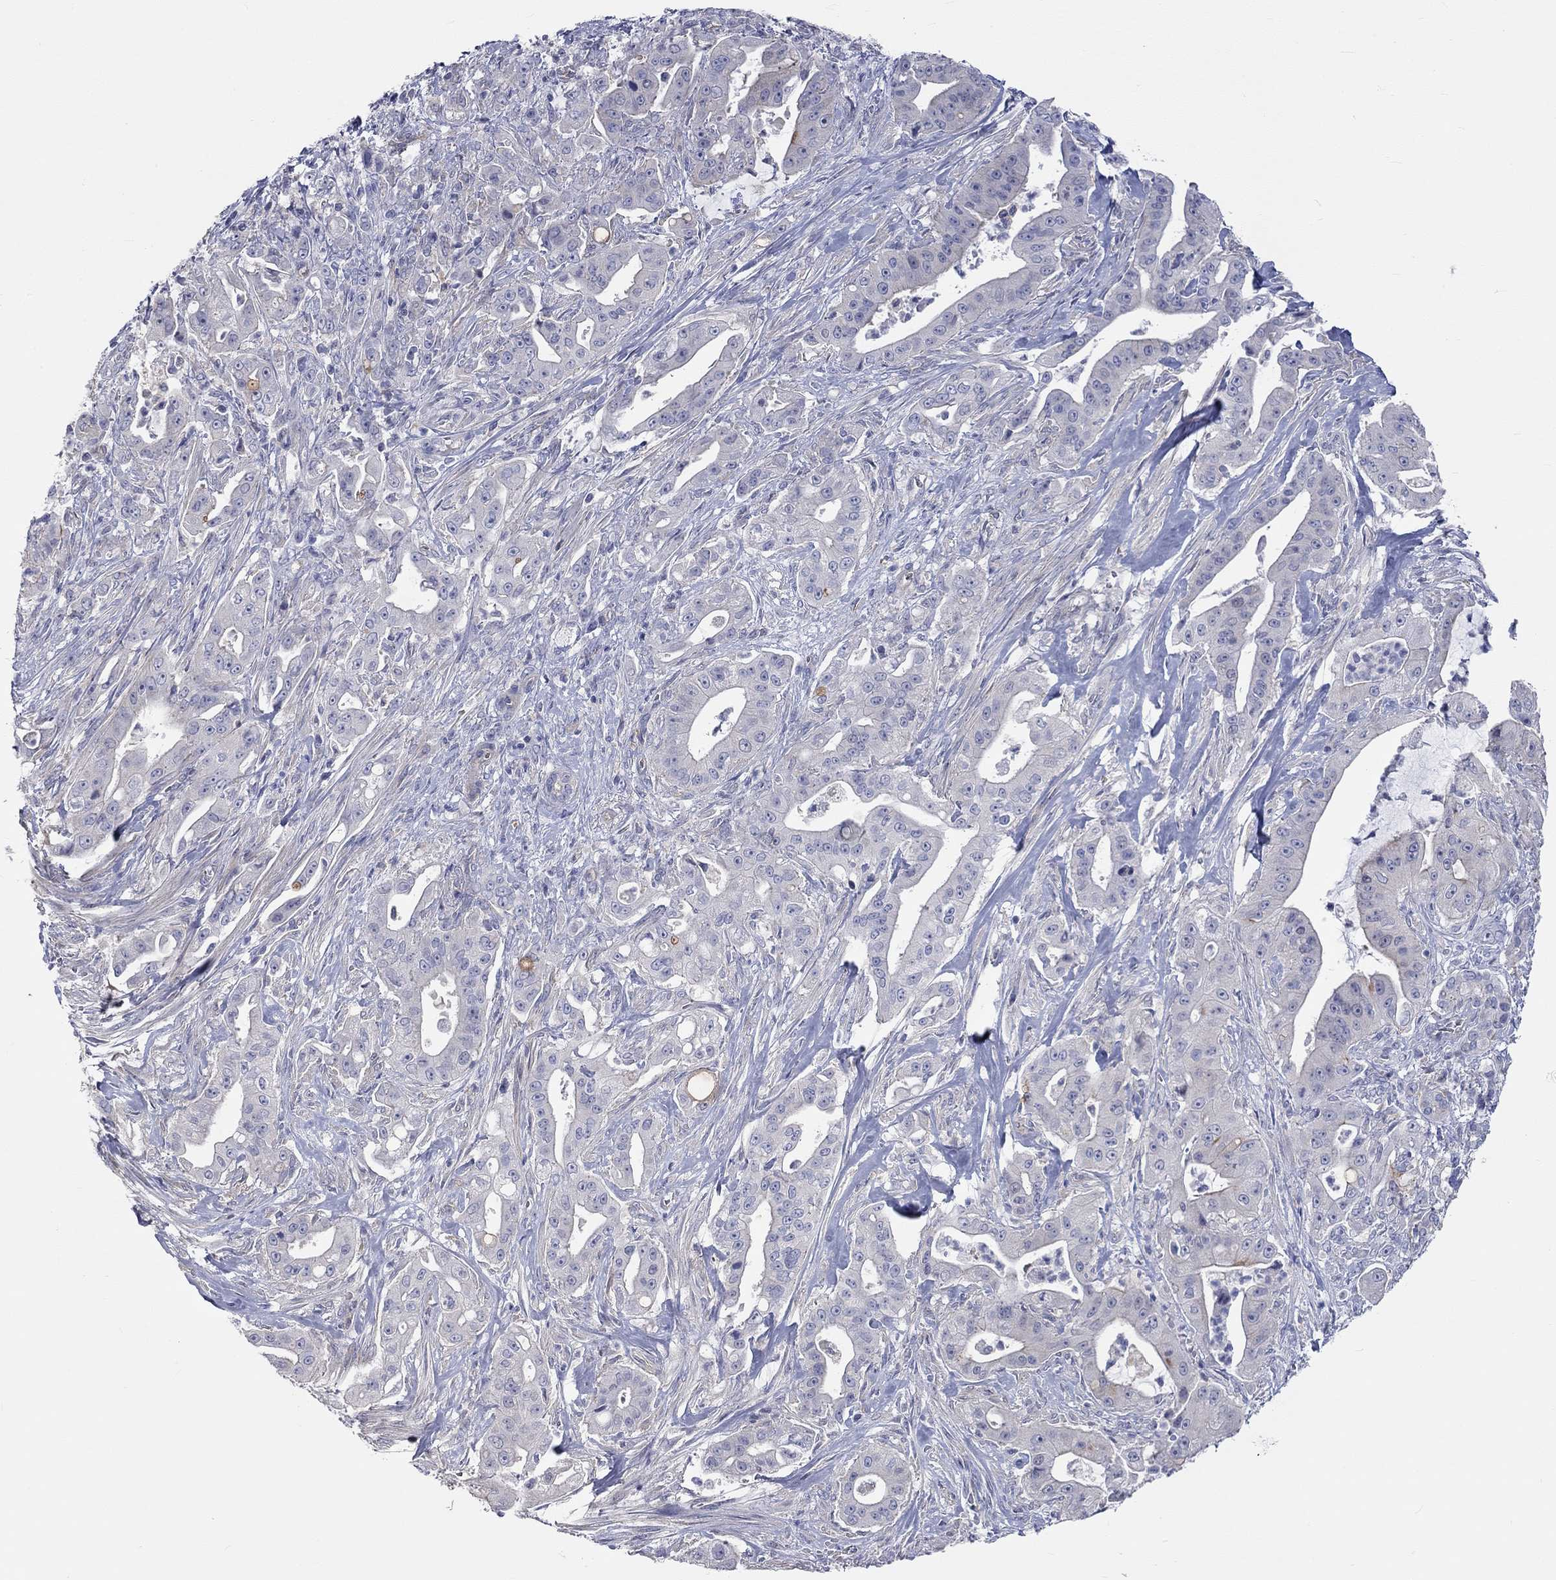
{"staining": {"intensity": "strong", "quantity": "<25%", "location": "cytoplasmic/membranous"}, "tissue": "pancreatic cancer", "cell_type": "Tumor cells", "image_type": "cancer", "snomed": [{"axis": "morphology", "description": "Normal tissue, NOS"}, {"axis": "morphology", "description": "Inflammation, NOS"}, {"axis": "morphology", "description": "Adenocarcinoma, NOS"}, {"axis": "topography", "description": "Pancreas"}], "caption": "Human pancreatic cancer (adenocarcinoma) stained with a brown dye shows strong cytoplasmic/membranous positive expression in approximately <25% of tumor cells.", "gene": "PCDHGA10", "patient": {"sex": "male", "age": 57}}